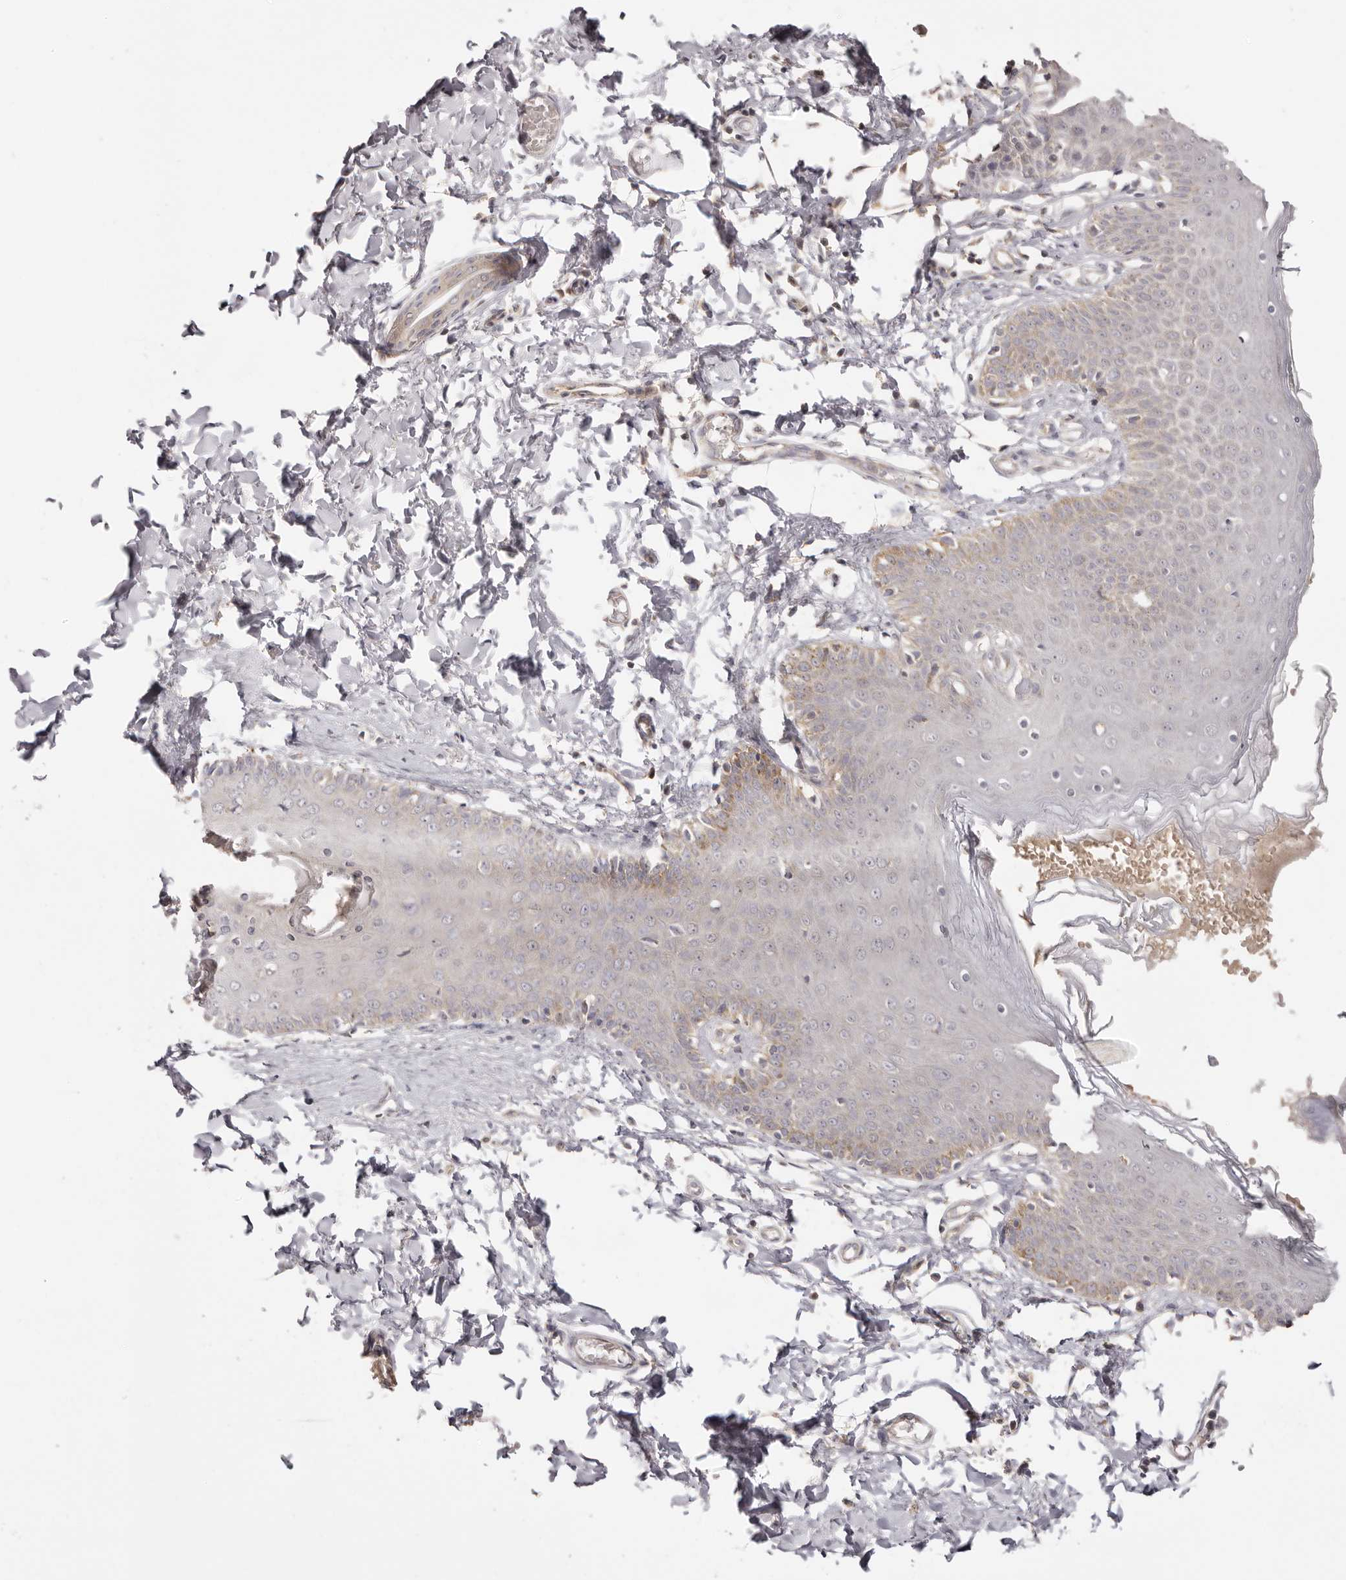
{"staining": {"intensity": "weak", "quantity": "25%-75%", "location": "cytoplasmic/membranous"}, "tissue": "skin", "cell_type": "Epidermal cells", "image_type": "normal", "snomed": [{"axis": "morphology", "description": "Normal tissue, NOS"}, {"axis": "topography", "description": "Vulva"}], "caption": "Immunohistochemistry (IHC) photomicrograph of unremarkable skin stained for a protein (brown), which reveals low levels of weak cytoplasmic/membranous expression in approximately 25%-75% of epidermal cells.", "gene": "EEF1E1", "patient": {"sex": "female", "age": 66}}